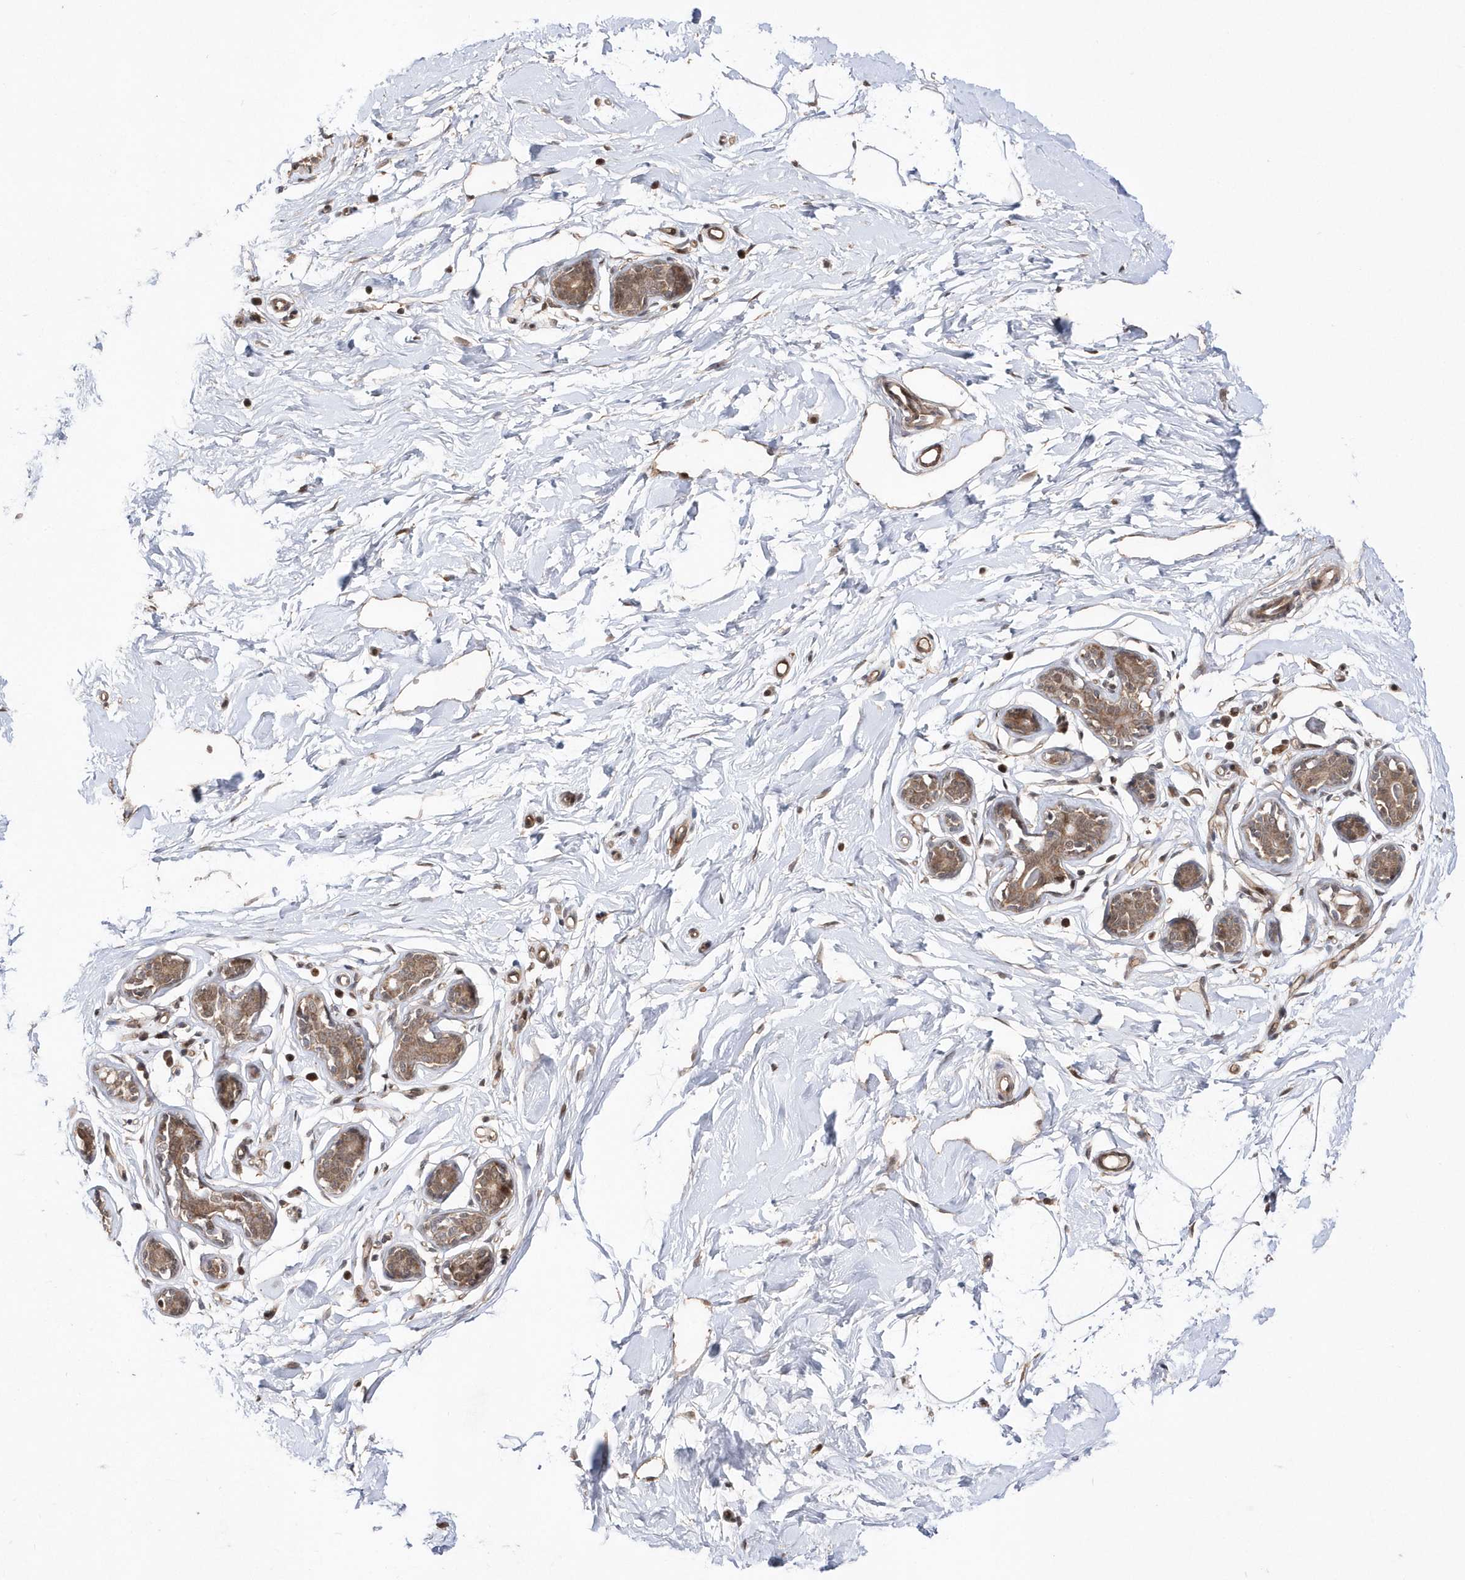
{"staining": {"intensity": "moderate", "quantity": "25%-75%", "location": "cytoplasmic/membranous,nuclear"}, "tissue": "adipose tissue", "cell_type": "Adipocytes", "image_type": "normal", "snomed": [{"axis": "morphology", "description": "Normal tissue, NOS"}, {"axis": "topography", "description": "Breast"}], "caption": "Adipose tissue stained with DAB (3,3'-diaminobenzidine) immunohistochemistry demonstrates medium levels of moderate cytoplasmic/membranous,nuclear positivity in approximately 25%-75% of adipocytes. Nuclei are stained in blue.", "gene": "DALRD3", "patient": {"sex": "female", "age": 23}}